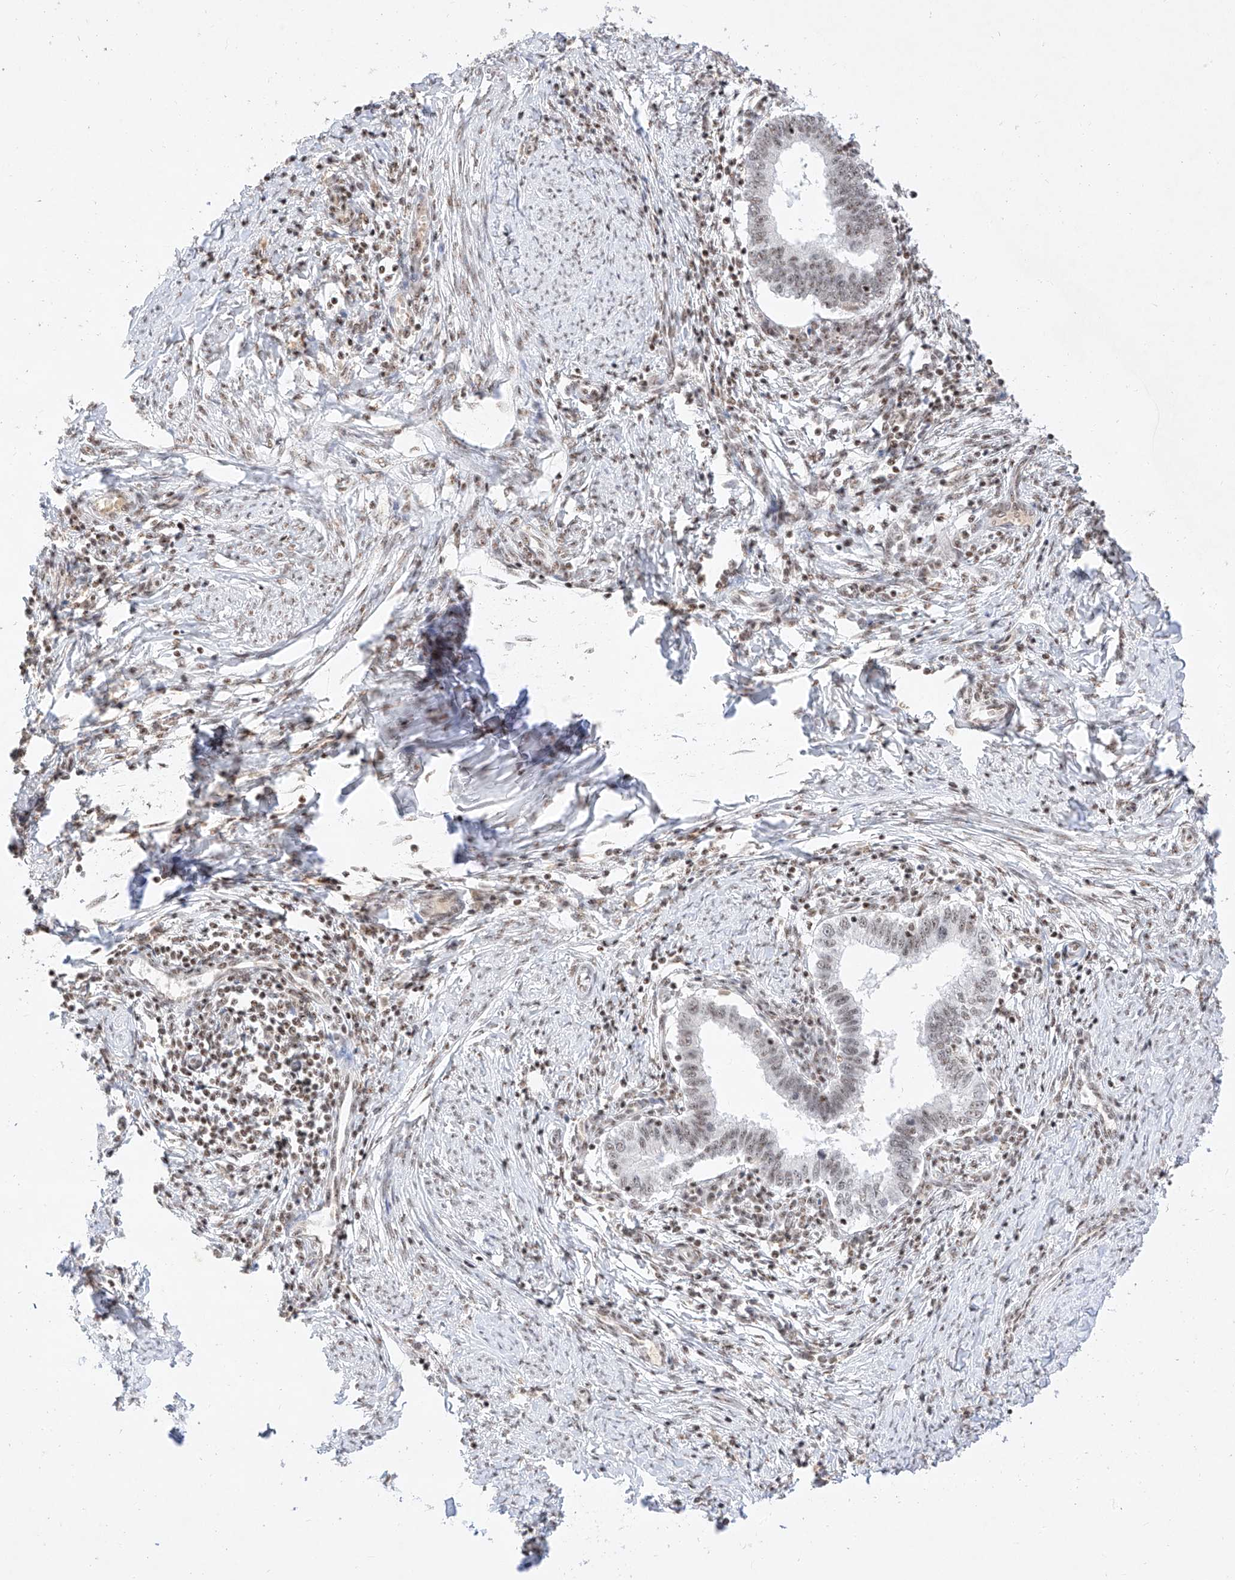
{"staining": {"intensity": "weak", "quantity": "<25%", "location": "nuclear"}, "tissue": "cervical cancer", "cell_type": "Tumor cells", "image_type": "cancer", "snomed": [{"axis": "morphology", "description": "Adenocarcinoma, NOS"}, {"axis": "topography", "description": "Cervix"}], "caption": "An image of adenocarcinoma (cervical) stained for a protein displays no brown staining in tumor cells.", "gene": "NRF1", "patient": {"sex": "female", "age": 36}}